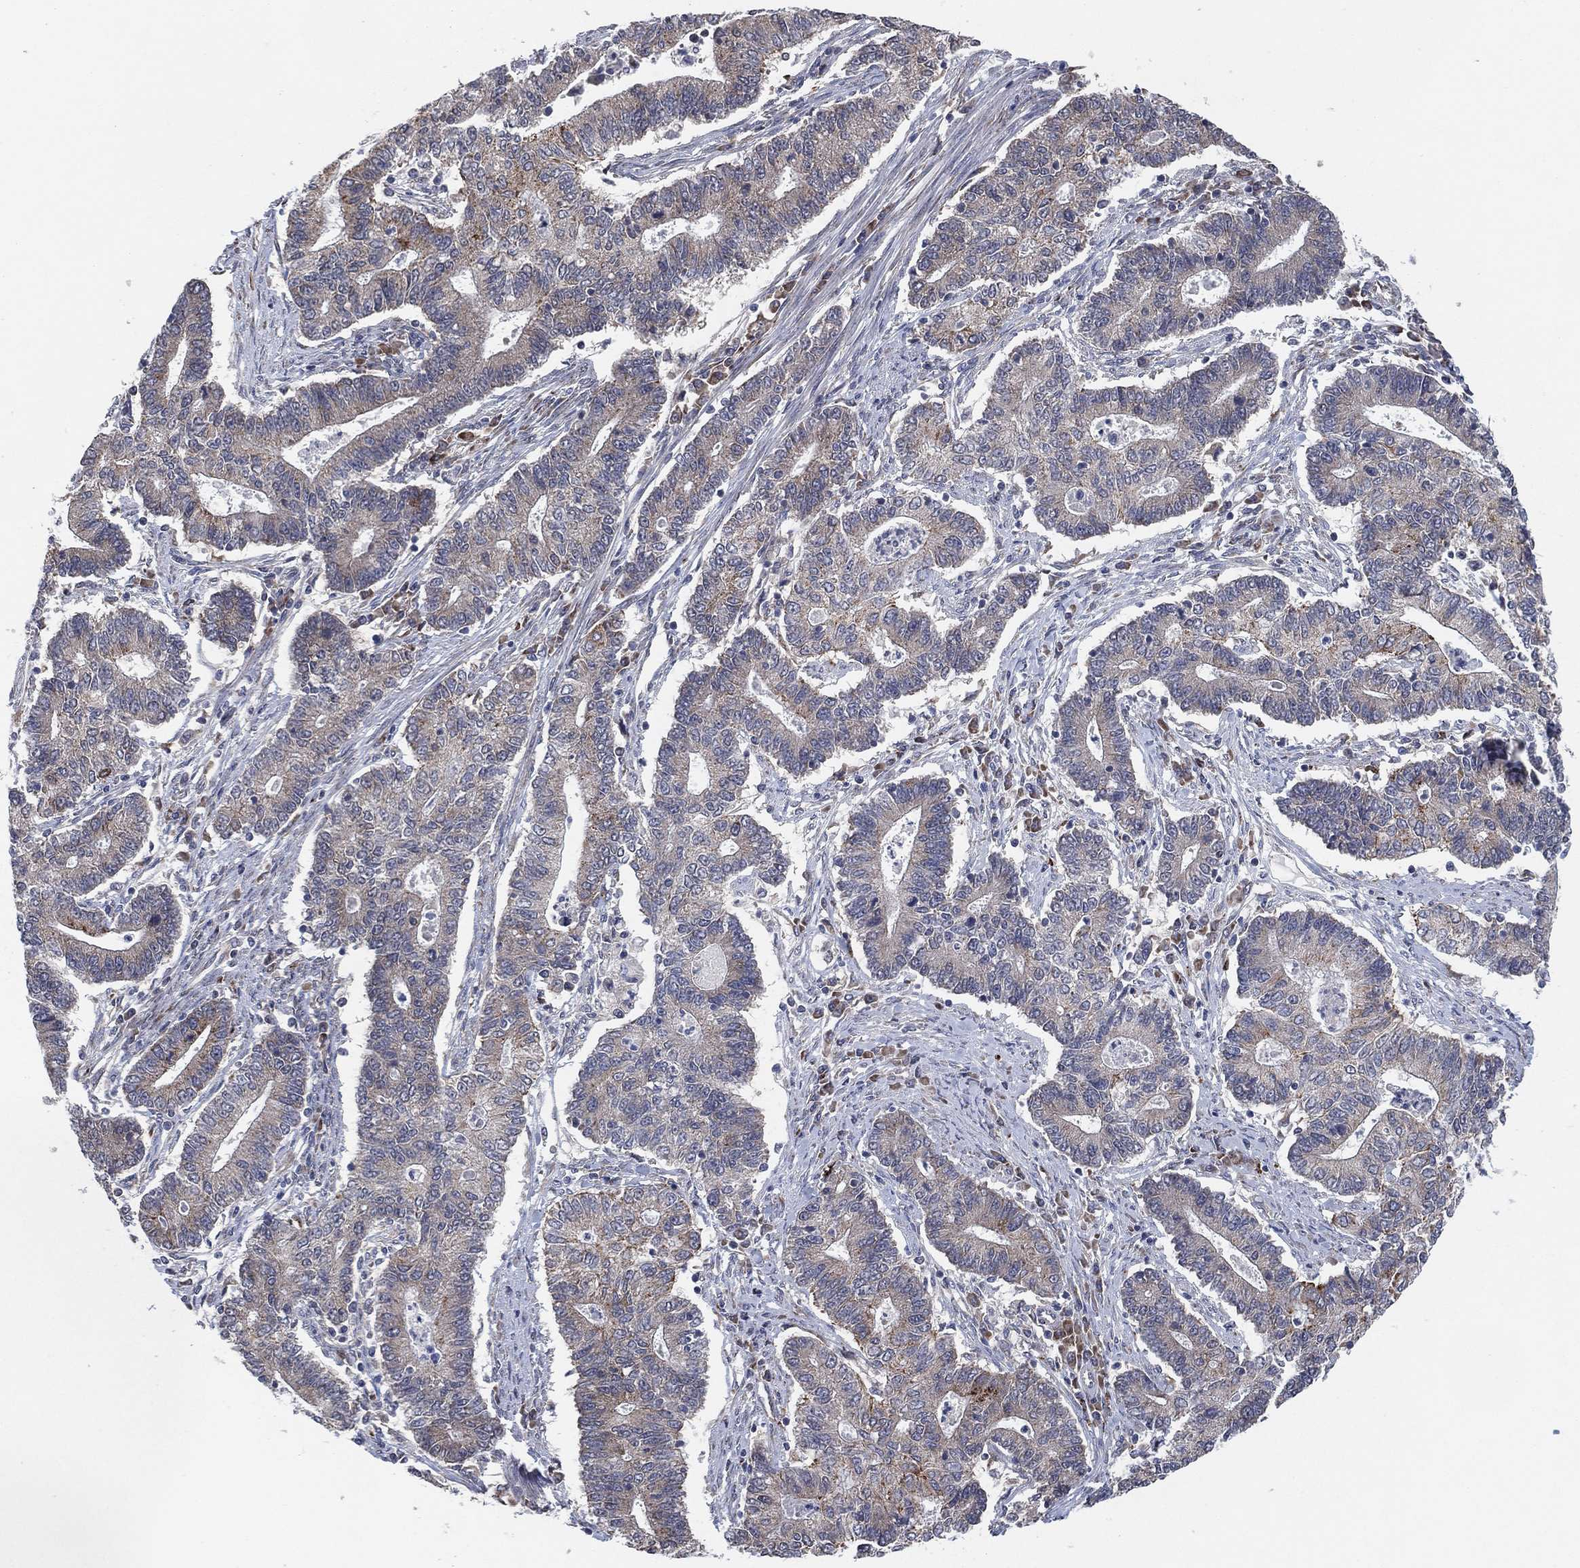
{"staining": {"intensity": "weak", "quantity": "25%-75%", "location": "cytoplasmic/membranous"}, "tissue": "endometrial cancer", "cell_type": "Tumor cells", "image_type": "cancer", "snomed": [{"axis": "morphology", "description": "Adenocarcinoma, NOS"}, {"axis": "topography", "description": "Uterus"}, {"axis": "topography", "description": "Endometrium"}], "caption": "This is a histology image of IHC staining of endometrial adenocarcinoma, which shows weak expression in the cytoplasmic/membranous of tumor cells.", "gene": "FAM104A", "patient": {"sex": "female", "age": 54}}